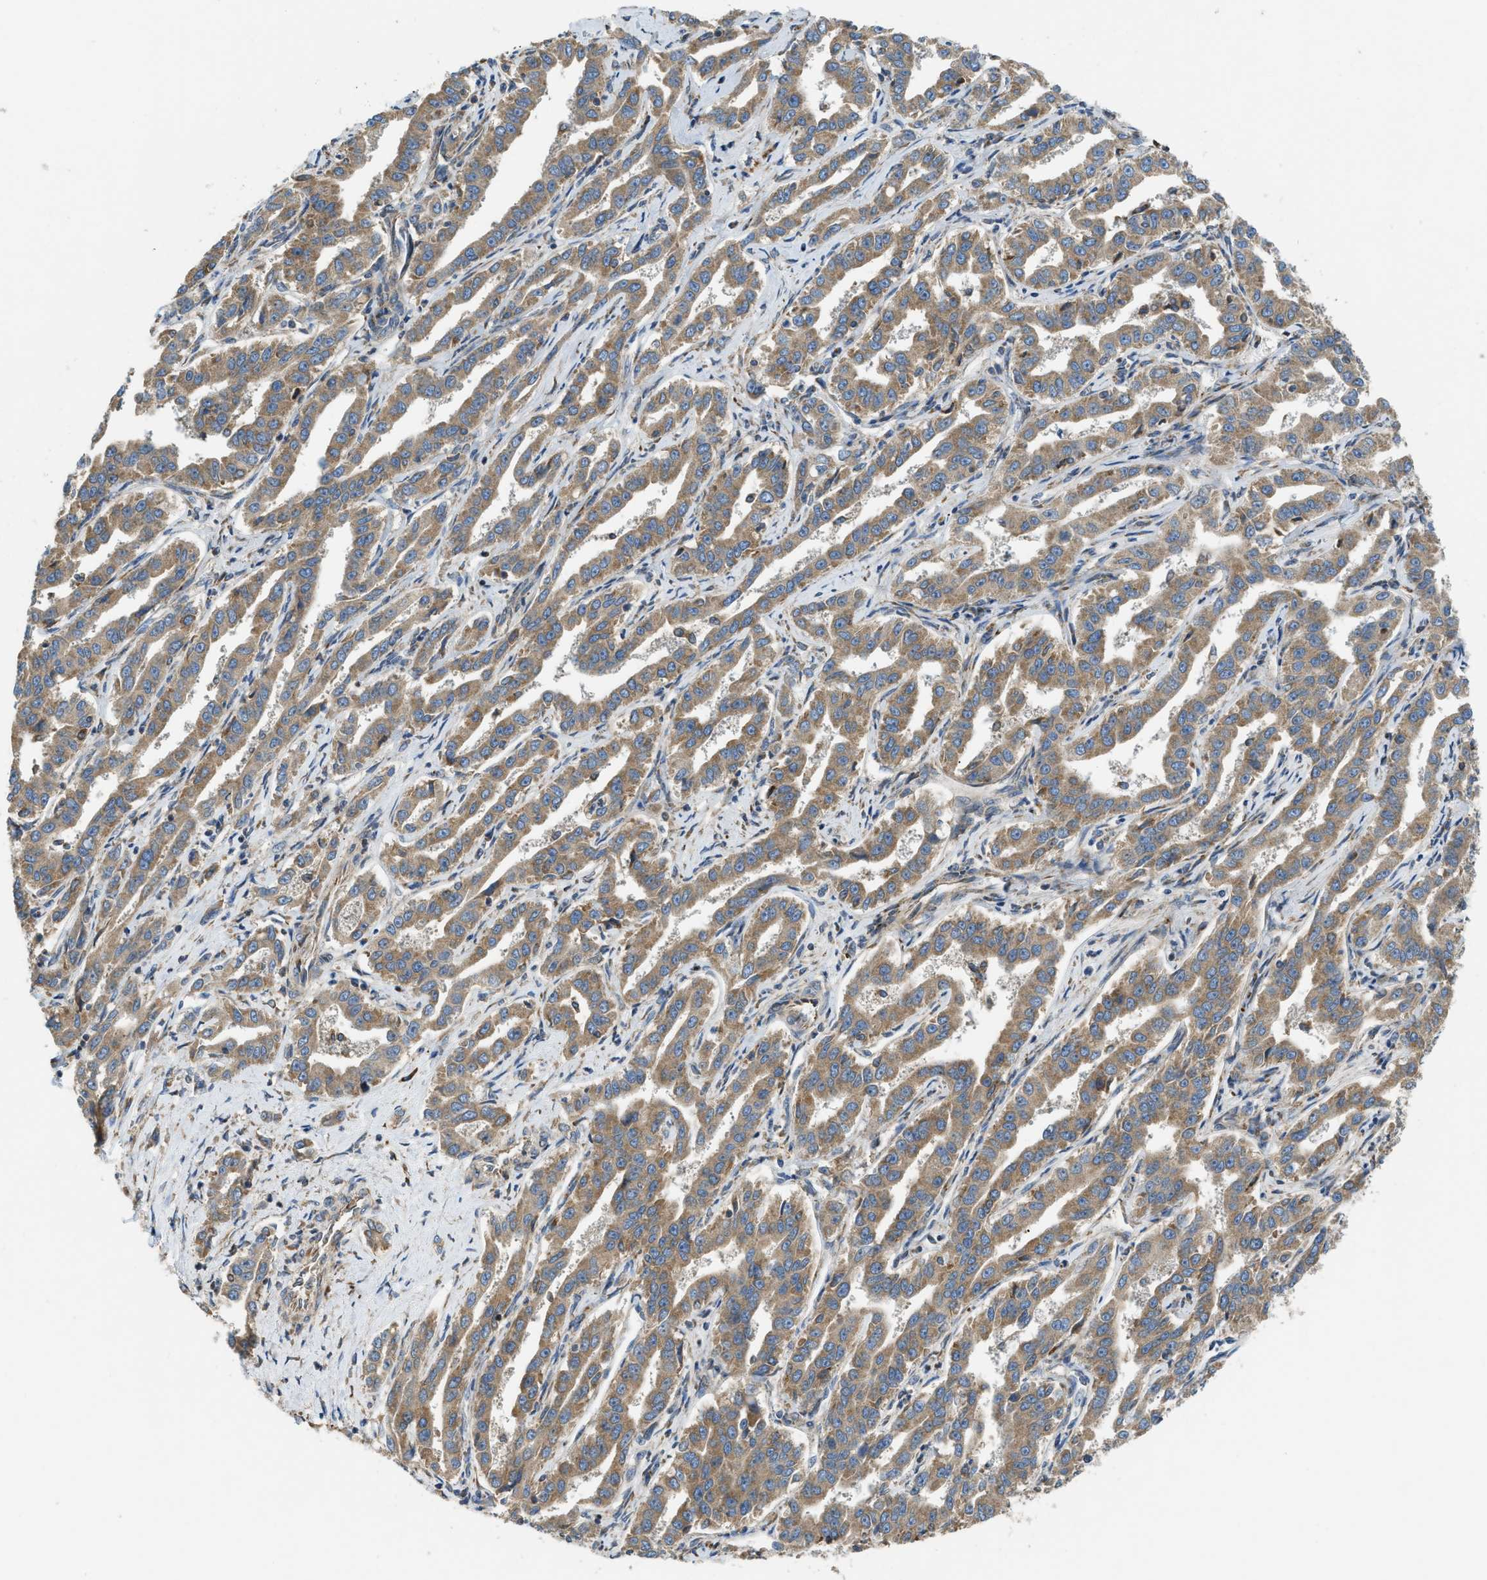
{"staining": {"intensity": "moderate", "quantity": ">75%", "location": "cytoplasmic/membranous"}, "tissue": "liver cancer", "cell_type": "Tumor cells", "image_type": "cancer", "snomed": [{"axis": "morphology", "description": "Cholangiocarcinoma"}, {"axis": "topography", "description": "Liver"}], "caption": "Immunohistochemical staining of liver cholangiocarcinoma exhibits medium levels of moderate cytoplasmic/membranous positivity in about >75% of tumor cells. (IHC, brightfield microscopy, high magnification).", "gene": "TMEM68", "patient": {"sex": "male", "age": 59}}